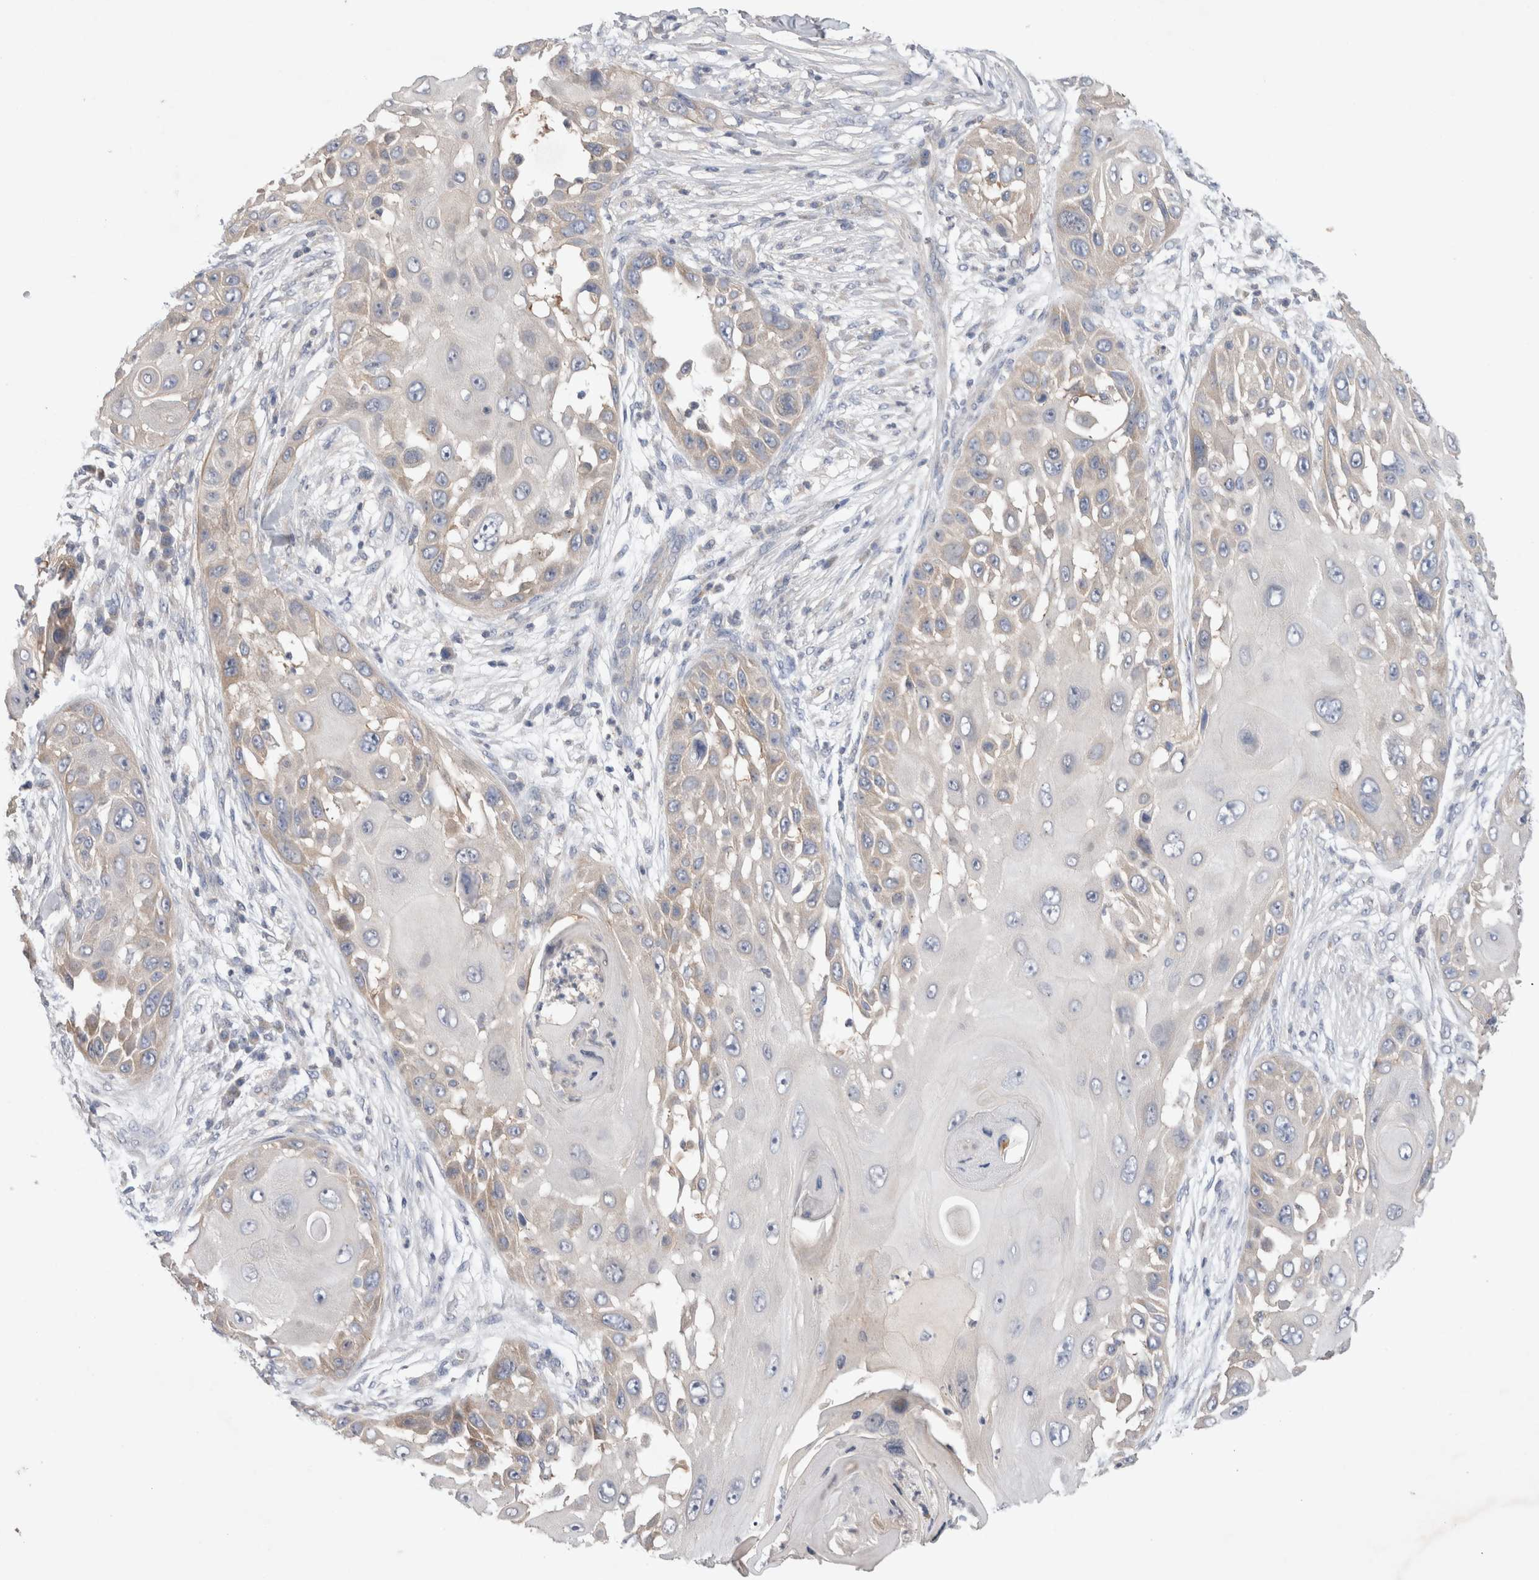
{"staining": {"intensity": "negative", "quantity": "none", "location": "none"}, "tissue": "skin cancer", "cell_type": "Tumor cells", "image_type": "cancer", "snomed": [{"axis": "morphology", "description": "Squamous cell carcinoma, NOS"}, {"axis": "topography", "description": "Skin"}], "caption": "A histopathology image of human skin cancer is negative for staining in tumor cells.", "gene": "IFT74", "patient": {"sex": "female", "age": 44}}